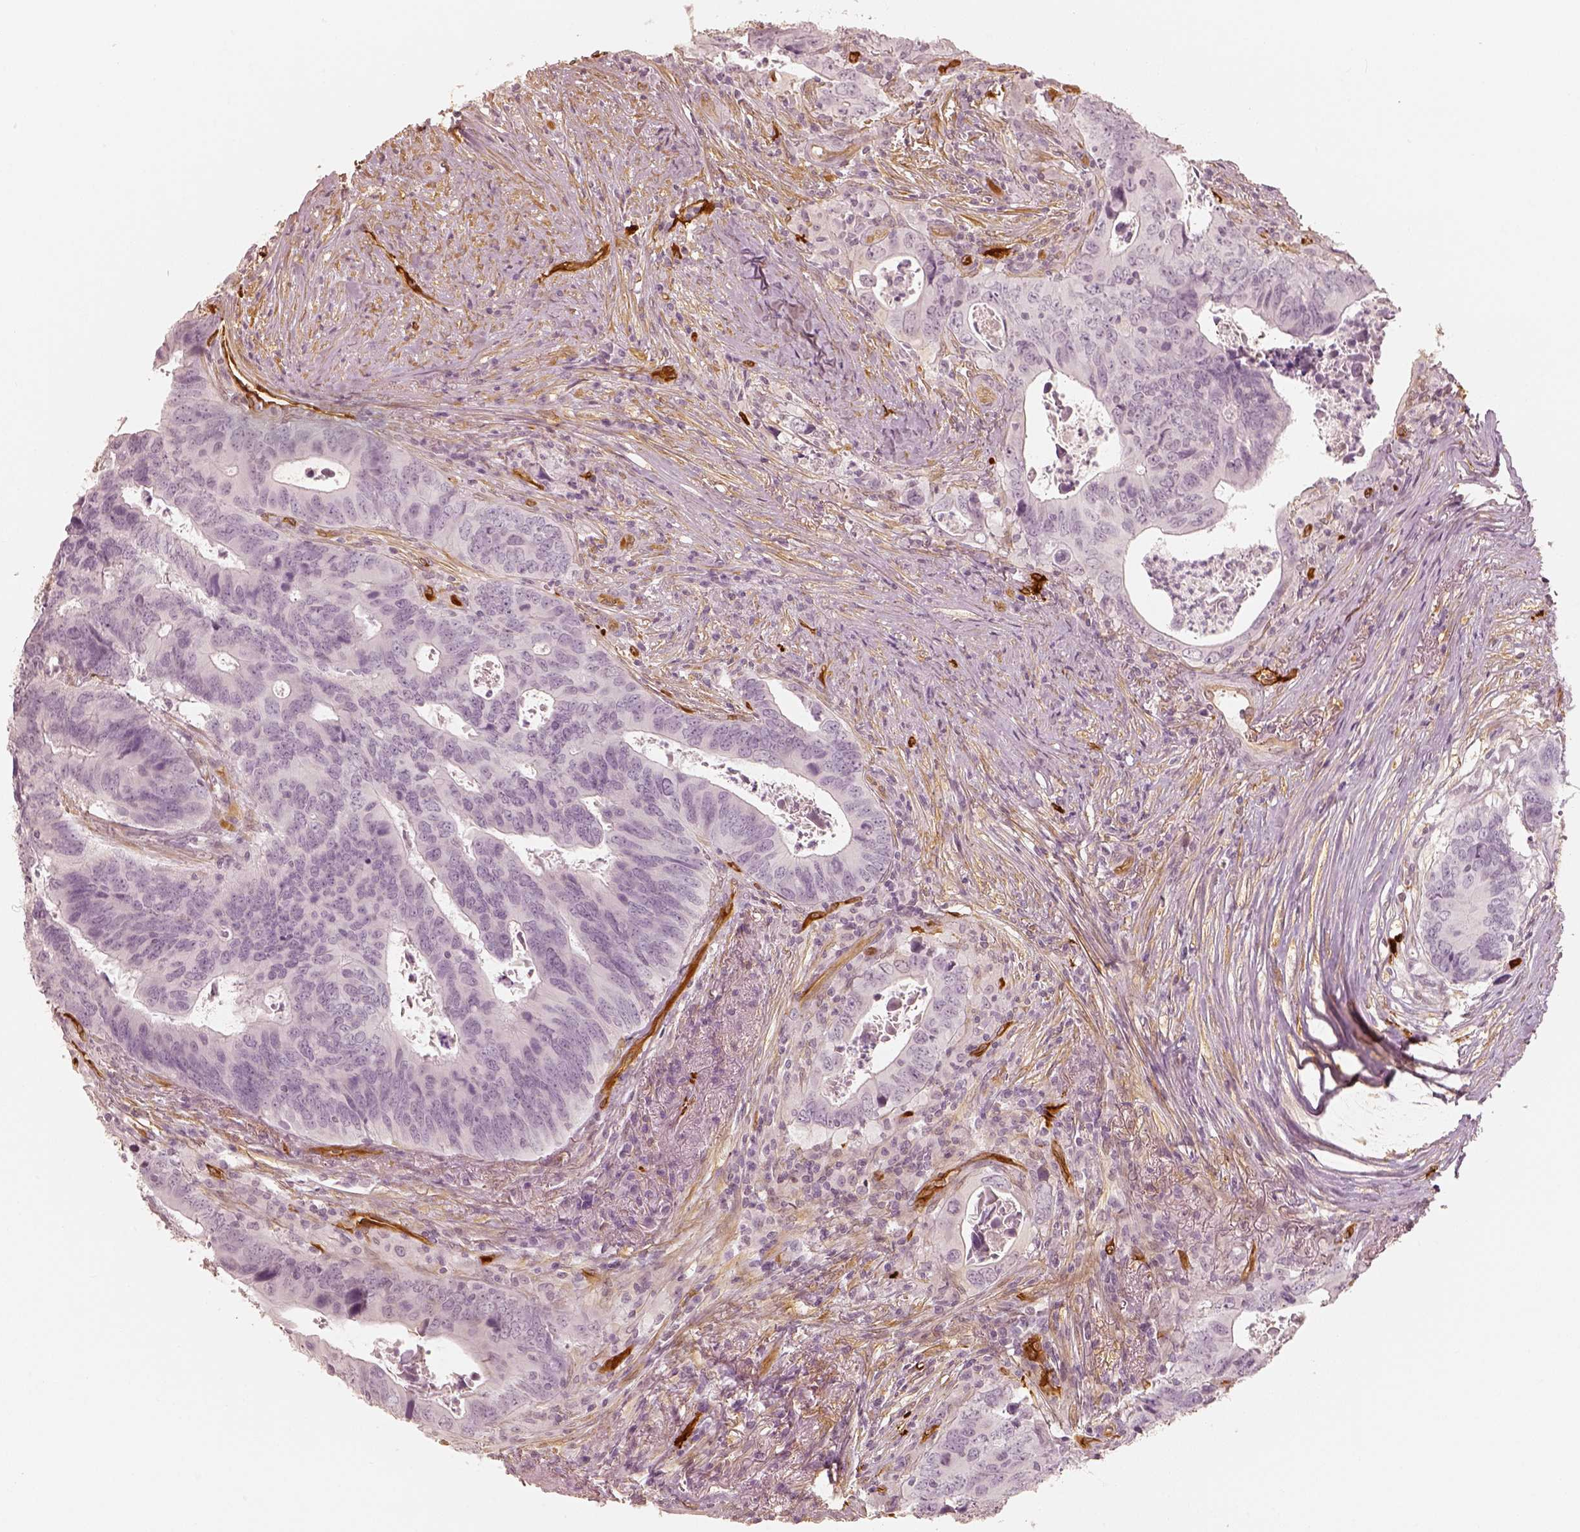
{"staining": {"intensity": "negative", "quantity": "none", "location": "none"}, "tissue": "colorectal cancer", "cell_type": "Tumor cells", "image_type": "cancer", "snomed": [{"axis": "morphology", "description": "Adenocarcinoma, NOS"}, {"axis": "topography", "description": "Colon"}], "caption": "The histopathology image displays no significant expression in tumor cells of colorectal cancer (adenocarcinoma).", "gene": "FSCN1", "patient": {"sex": "female", "age": 82}}